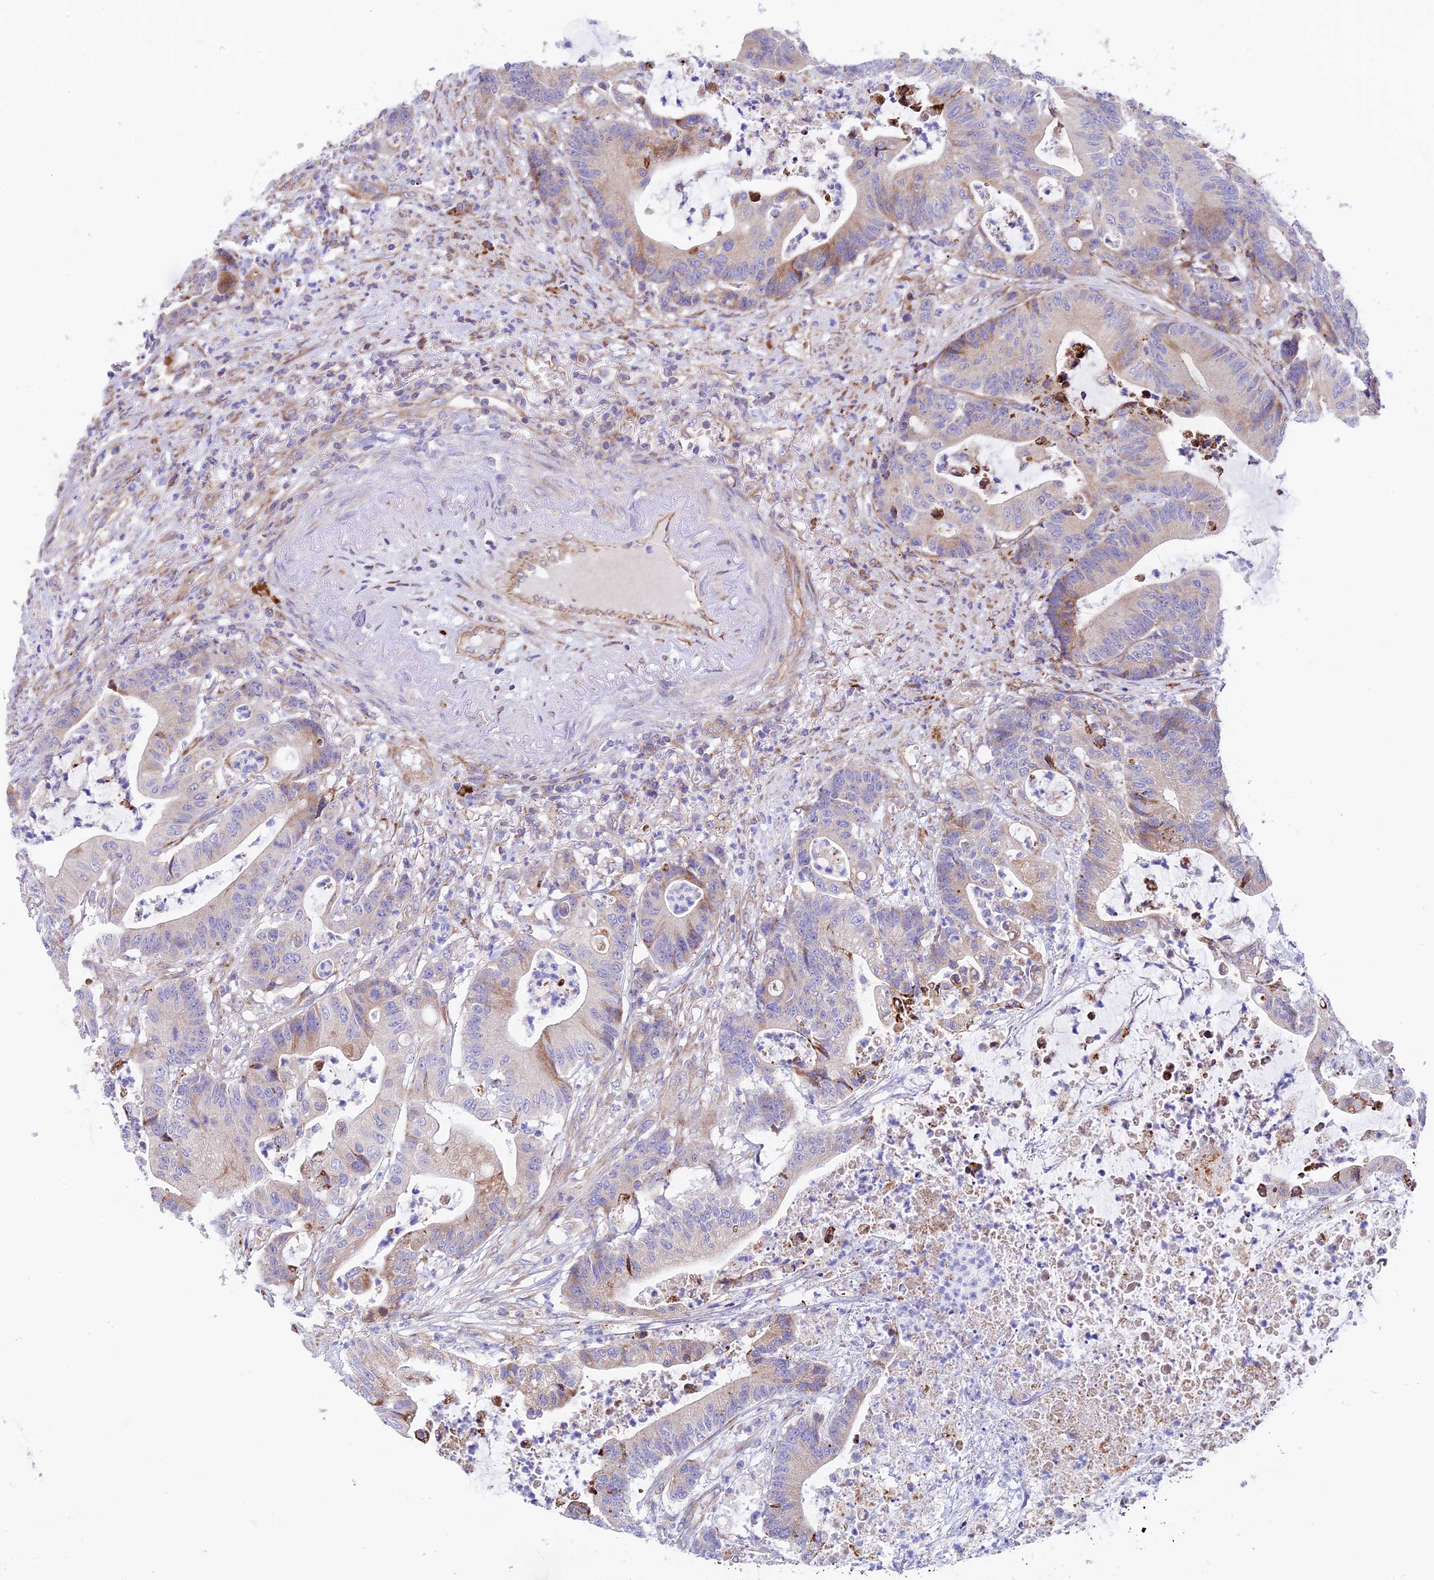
{"staining": {"intensity": "weak", "quantity": "25%-75%", "location": "cytoplasmic/membranous"}, "tissue": "colorectal cancer", "cell_type": "Tumor cells", "image_type": "cancer", "snomed": [{"axis": "morphology", "description": "Adenocarcinoma, NOS"}, {"axis": "topography", "description": "Colon"}], "caption": "A brown stain labels weak cytoplasmic/membranous positivity of a protein in human adenocarcinoma (colorectal) tumor cells.", "gene": "VPS13C", "patient": {"sex": "female", "age": 84}}